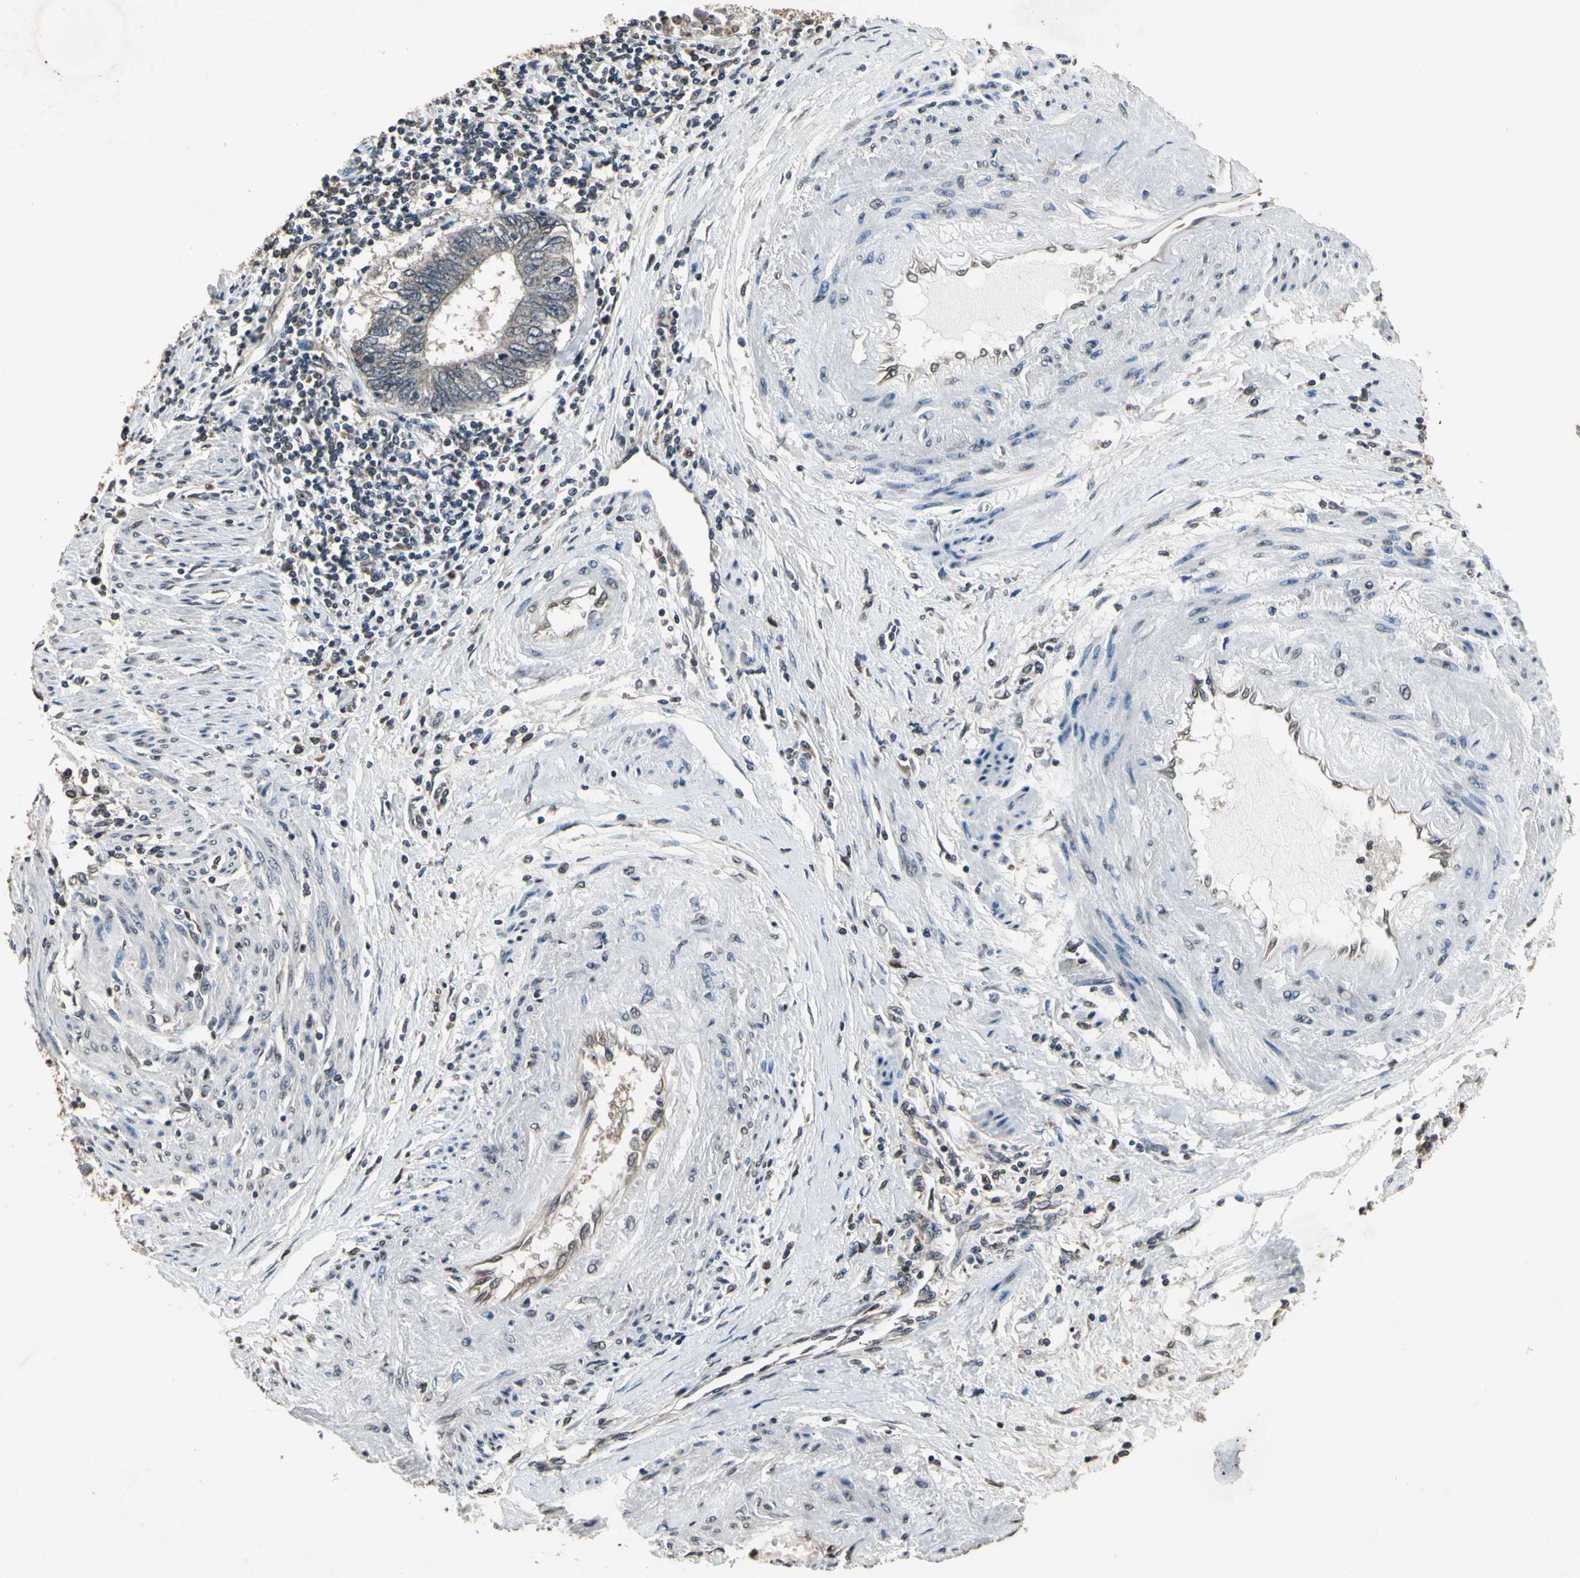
{"staining": {"intensity": "weak", "quantity": ">75%", "location": "cytoplasmic/membranous"}, "tissue": "endometrial cancer", "cell_type": "Tumor cells", "image_type": "cancer", "snomed": [{"axis": "morphology", "description": "Adenocarcinoma, NOS"}, {"axis": "topography", "description": "Uterus"}, {"axis": "topography", "description": "Endometrium"}], "caption": "A micrograph of human adenocarcinoma (endometrial) stained for a protein shows weak cytoplasmic/membranous brown staining in tumor cells. (Brightfield microscopy of DAB IHC at high magnification).", "gene": "GCLC", "patient": {"sex": "female", "age": 70}}